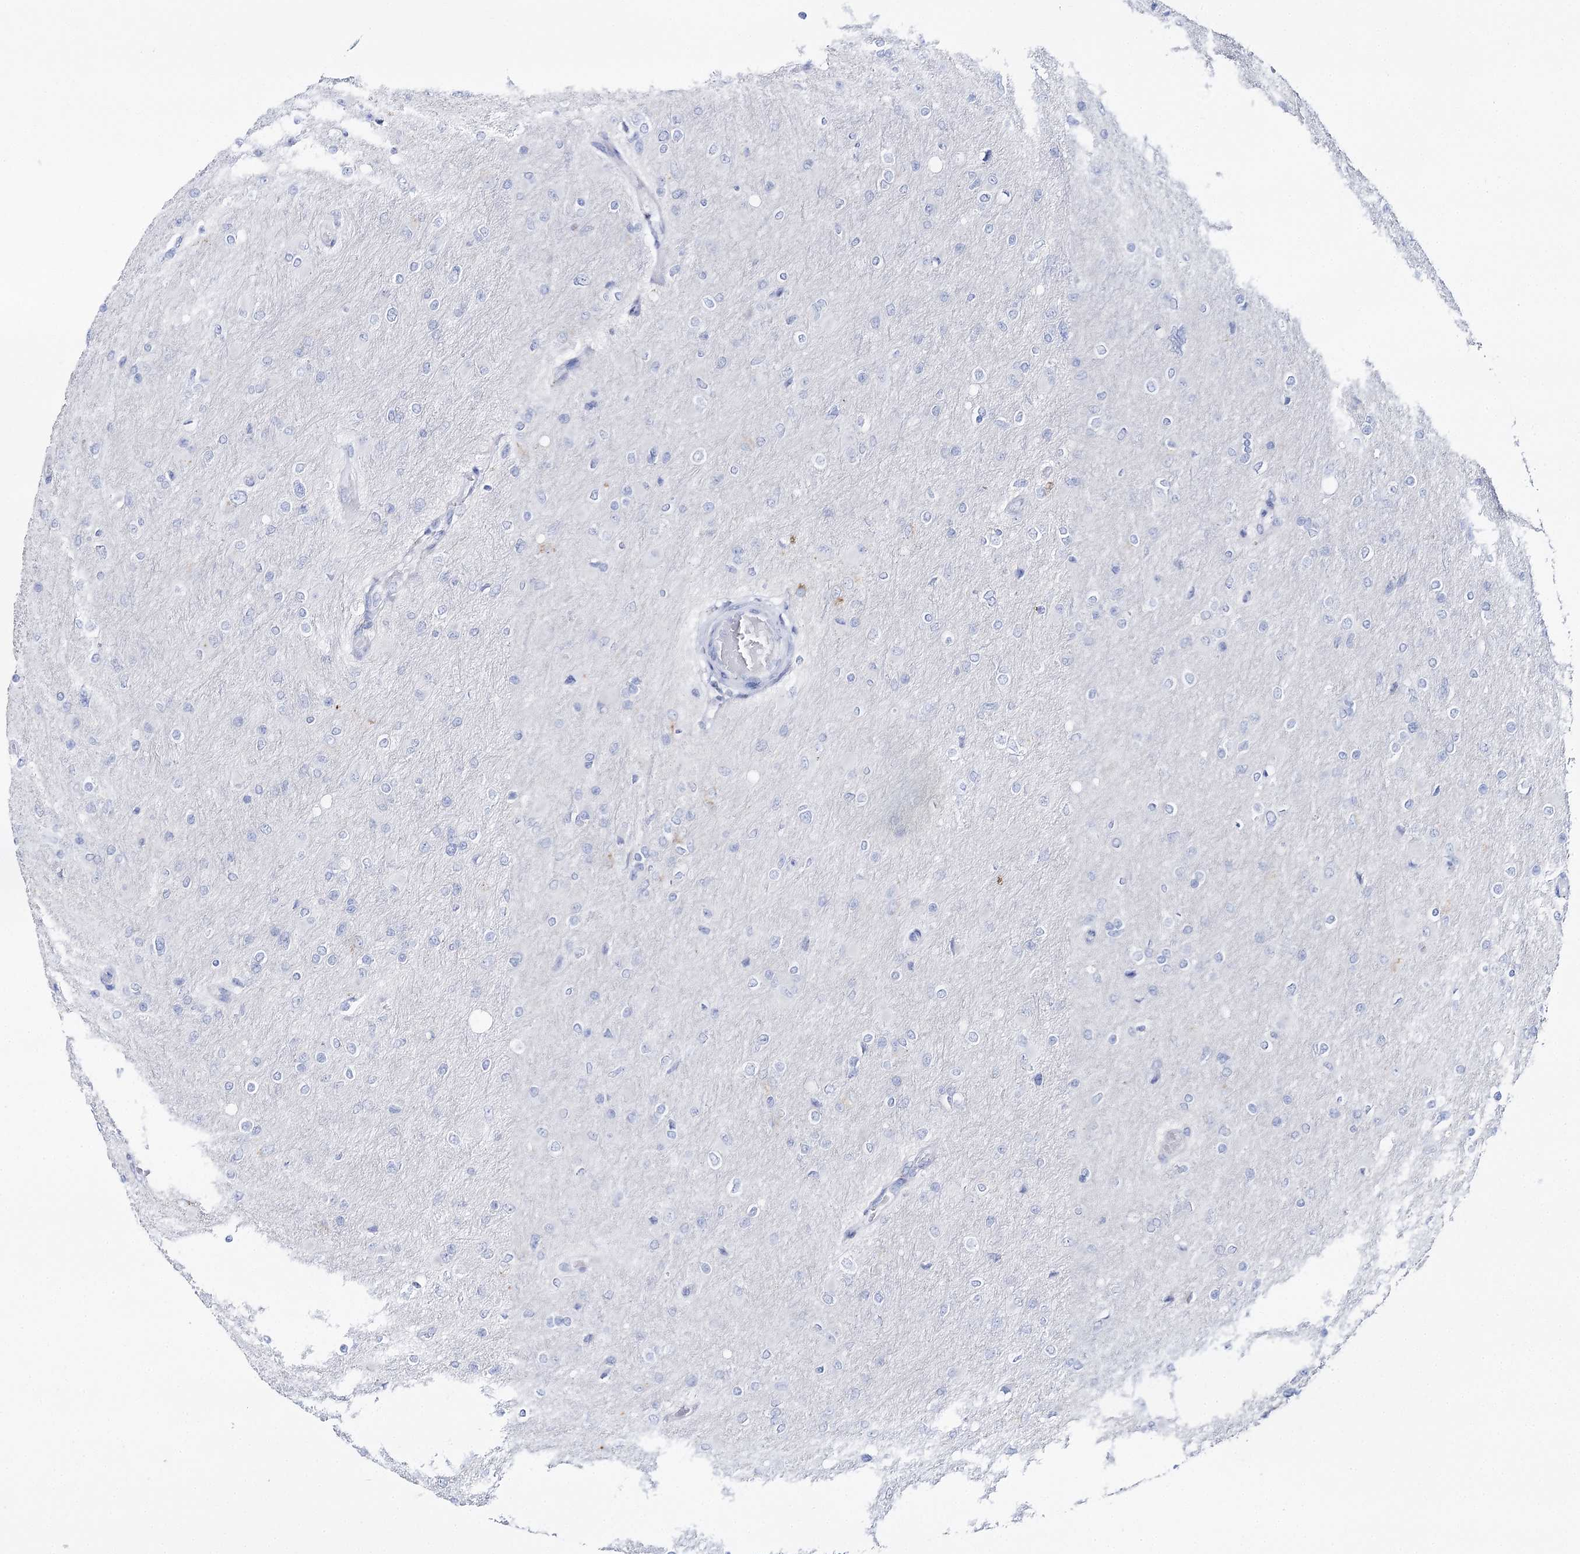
{"staining": {"intensity": "negative", "quantity": "none", "location": "none"}, "tissue": "glioma", "cell_type": "Tumor cells", "image_type": "cancer", "snomed": [{"axis": "morphology", "description": "Glioma, malignant, High grade"}, {"axis": "topography", "description": "Cerebral cortex"}], "caption": "Tumor cells show no significant staining in malignant high-grade glioma. (Stains: DAB (3,3'-diaminobenzidine) immunohistochemistry with hematoxylin counter stain, Microscopy: brightfield microscopy at high magnification).", "gene": "SLC3A1", "patient": {"sex": "female", "age": 36}}